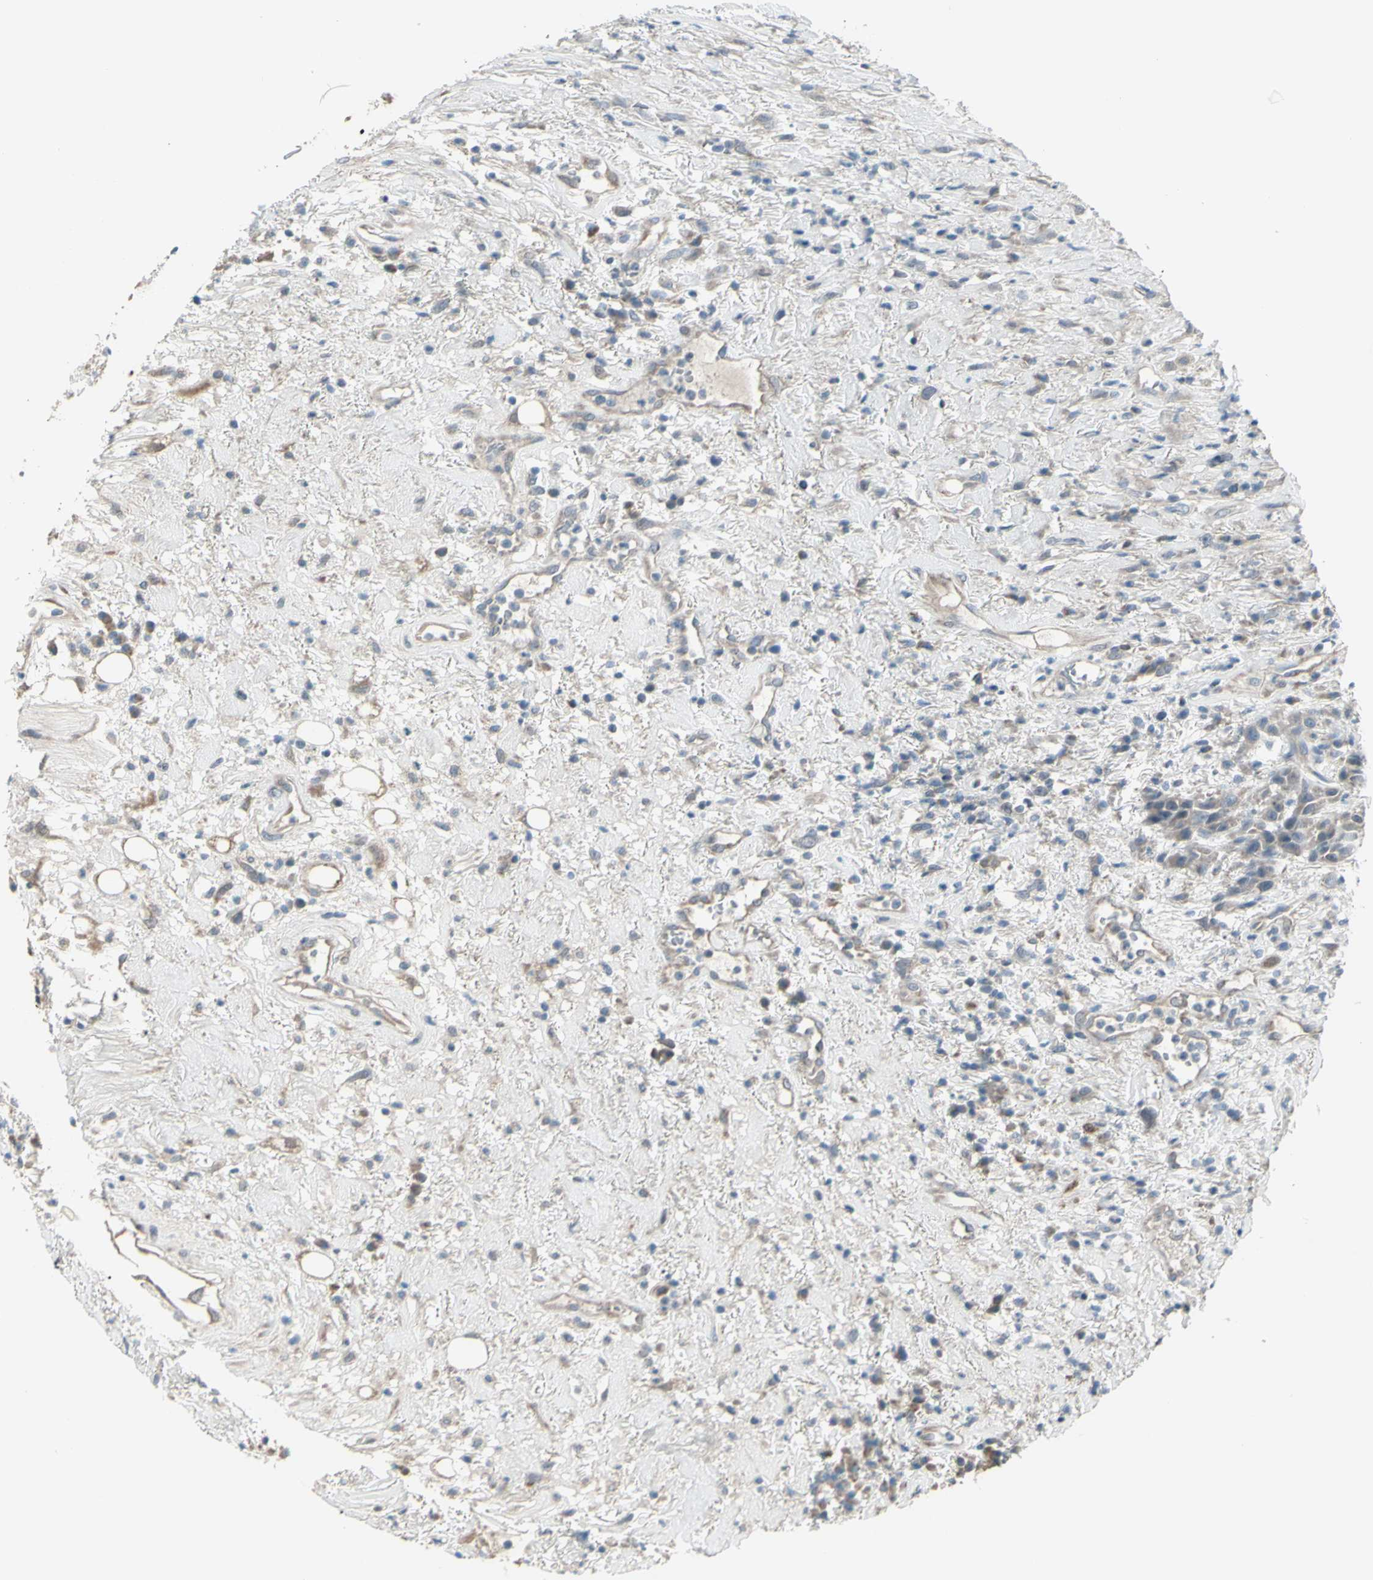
{"staining": {"intensity": "weak", "quantity": "25%-75%", "location": "cytoplasmic/membranous"}, "tissue": "head and neck cancer", "cell_type": "Tumor cells", "image_type": "cancer", "snomed": [{"axis": "morphology", "description": "Squamous cell carcinoma, NOS"}, {"axis": "topography", "description": "Head-Neck"}], "caption": "Brown immunohistochemical staining in human head and neck squamous cell carcinoma displays weak cytoplasmic/membranous positivity in approximately 25%-75% of tumor cells. The staining was performed using DAB (3,3'-diaminobenzidine), with brown indicating positive protein expression. Nuclei are stained blue with hematoxylin.", "gene": "NAXD", "patient": {"sex": "male", "age": 62}}